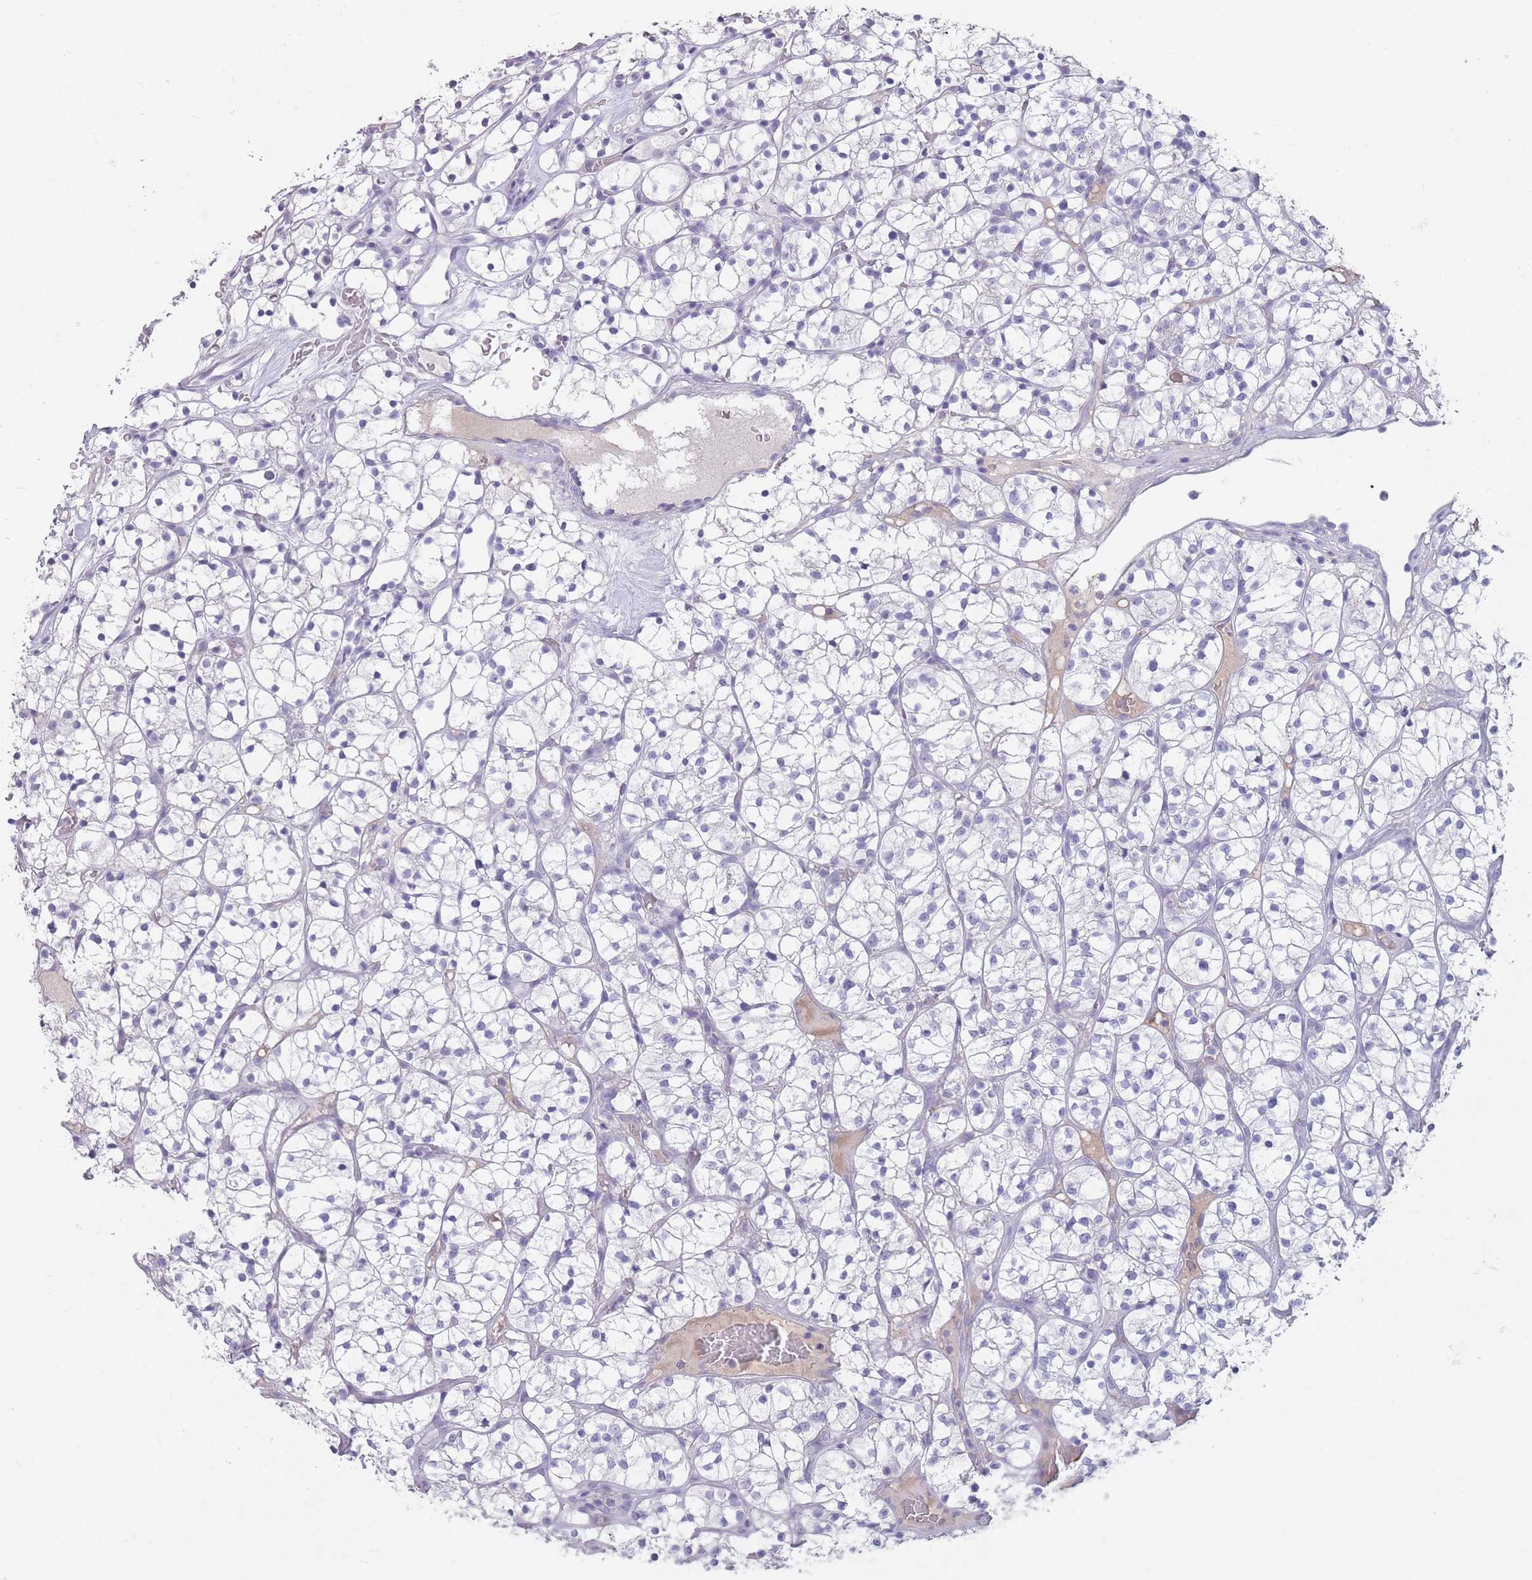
{"staining": {"intensity": "negative", "quantity": "none", "location": "none"}, "tissue": "renal cancer", "cell_type": "Tumor cells", "image_type": "cancer", "snomed": [{"axis": "morphology", "description": "Adenocarcinoma, NOS"}, {"axis": "topography", "description": "Kidney"}], "caption": "Human renal cancer (adenocarcinoma) stained for a protein using immunohistochemistry exhibits no positivity in tumor cells.", "gene": "RHBG", "patient": {"sex": "female", "age": 64}}